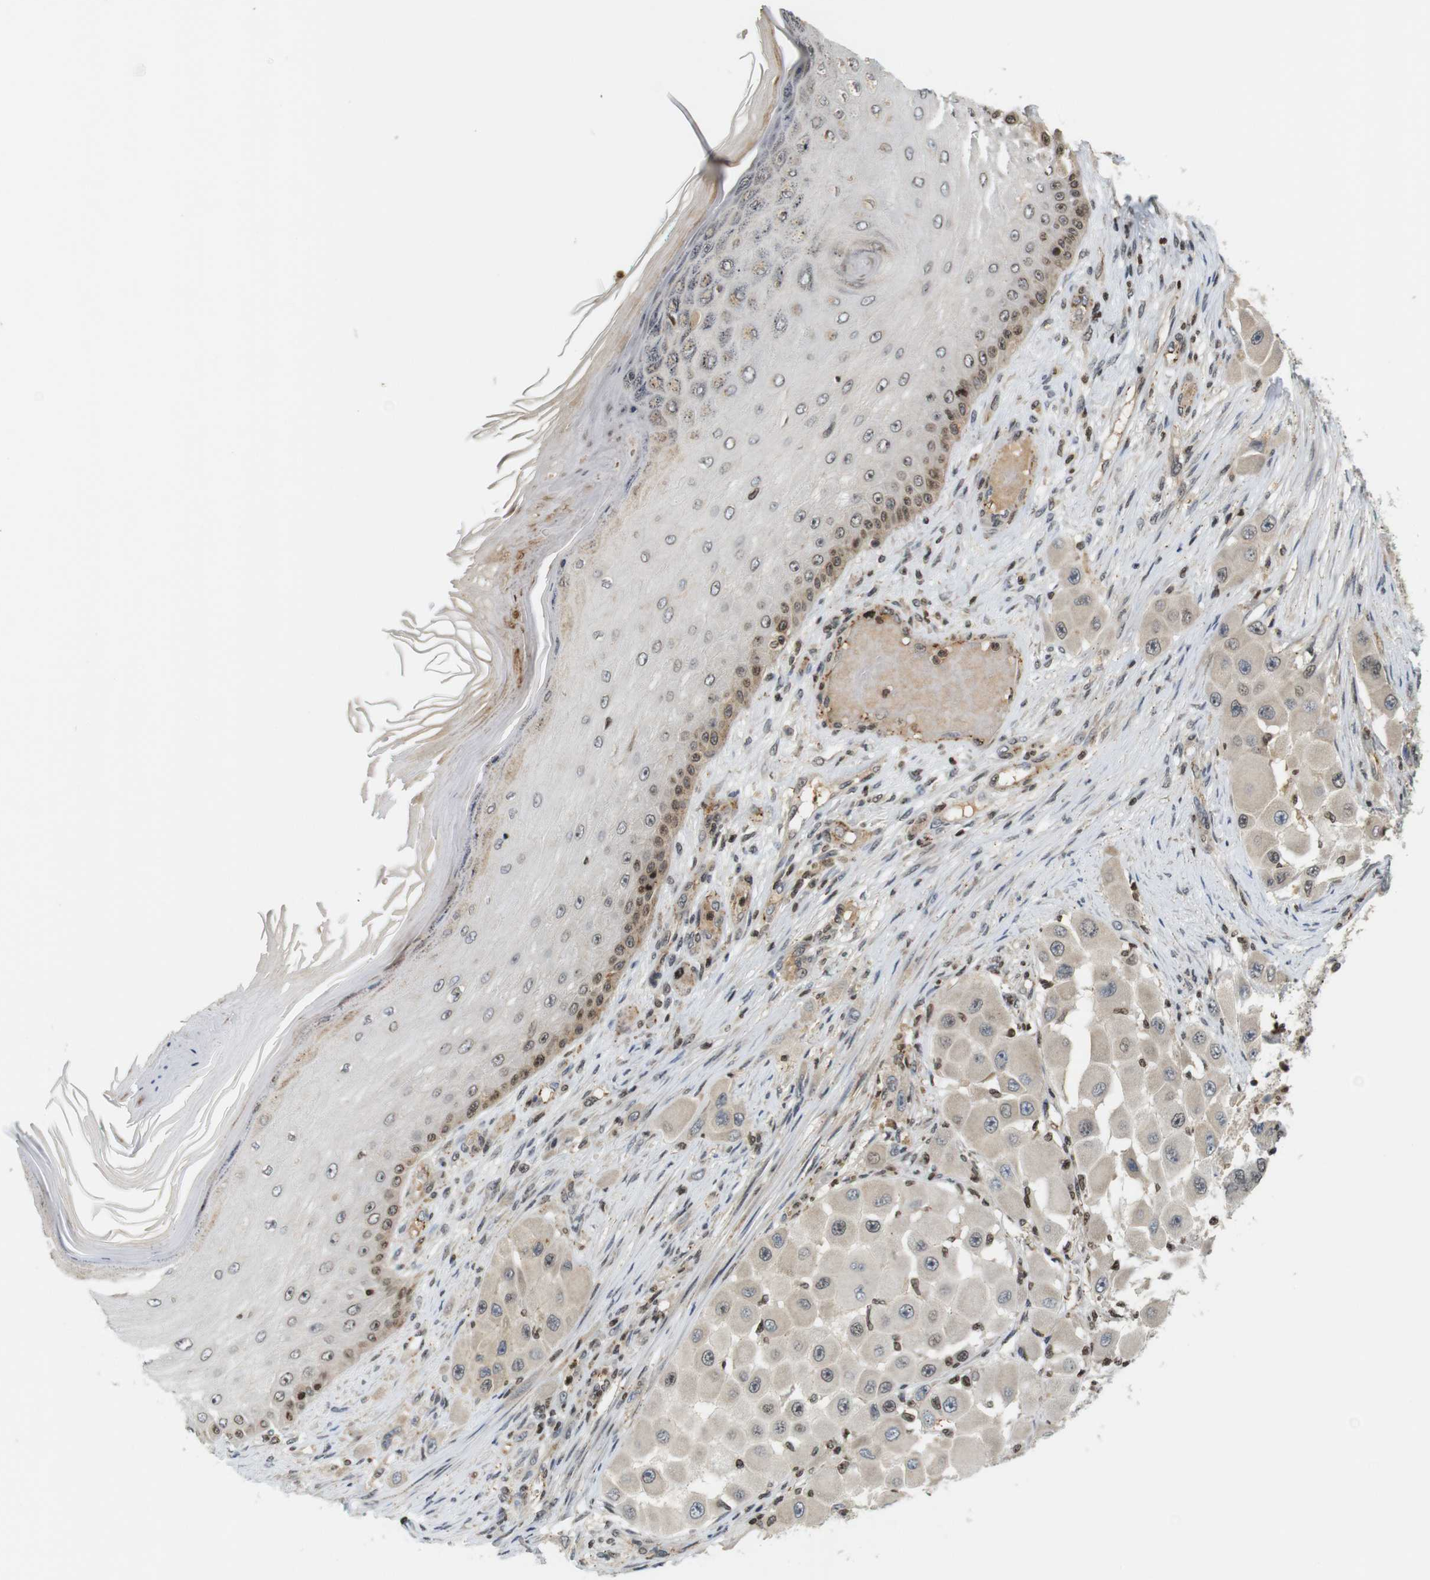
{"staining": {"intensity": "moderate", "quantity": "<25%", "location": "cytoplasmic/membranous,nuclear"}, "tissue": "melanoma", "cell_type": "Tumor cells", "image_type": "cancer", "snomed": [{"axis": "morphology", "description": "Malignant melanoma, NOS"}, {"axis": "topography", "description": "Skin"}], "caption": "Moderate cytoplasmic/membranous and nuclear expression for a protein is seen in approximately <25% of tumor cells of malignant melanoma using immunohistochemistry.", "gene": "MBD1", "patient": {"sex": "female", "age": 81}}